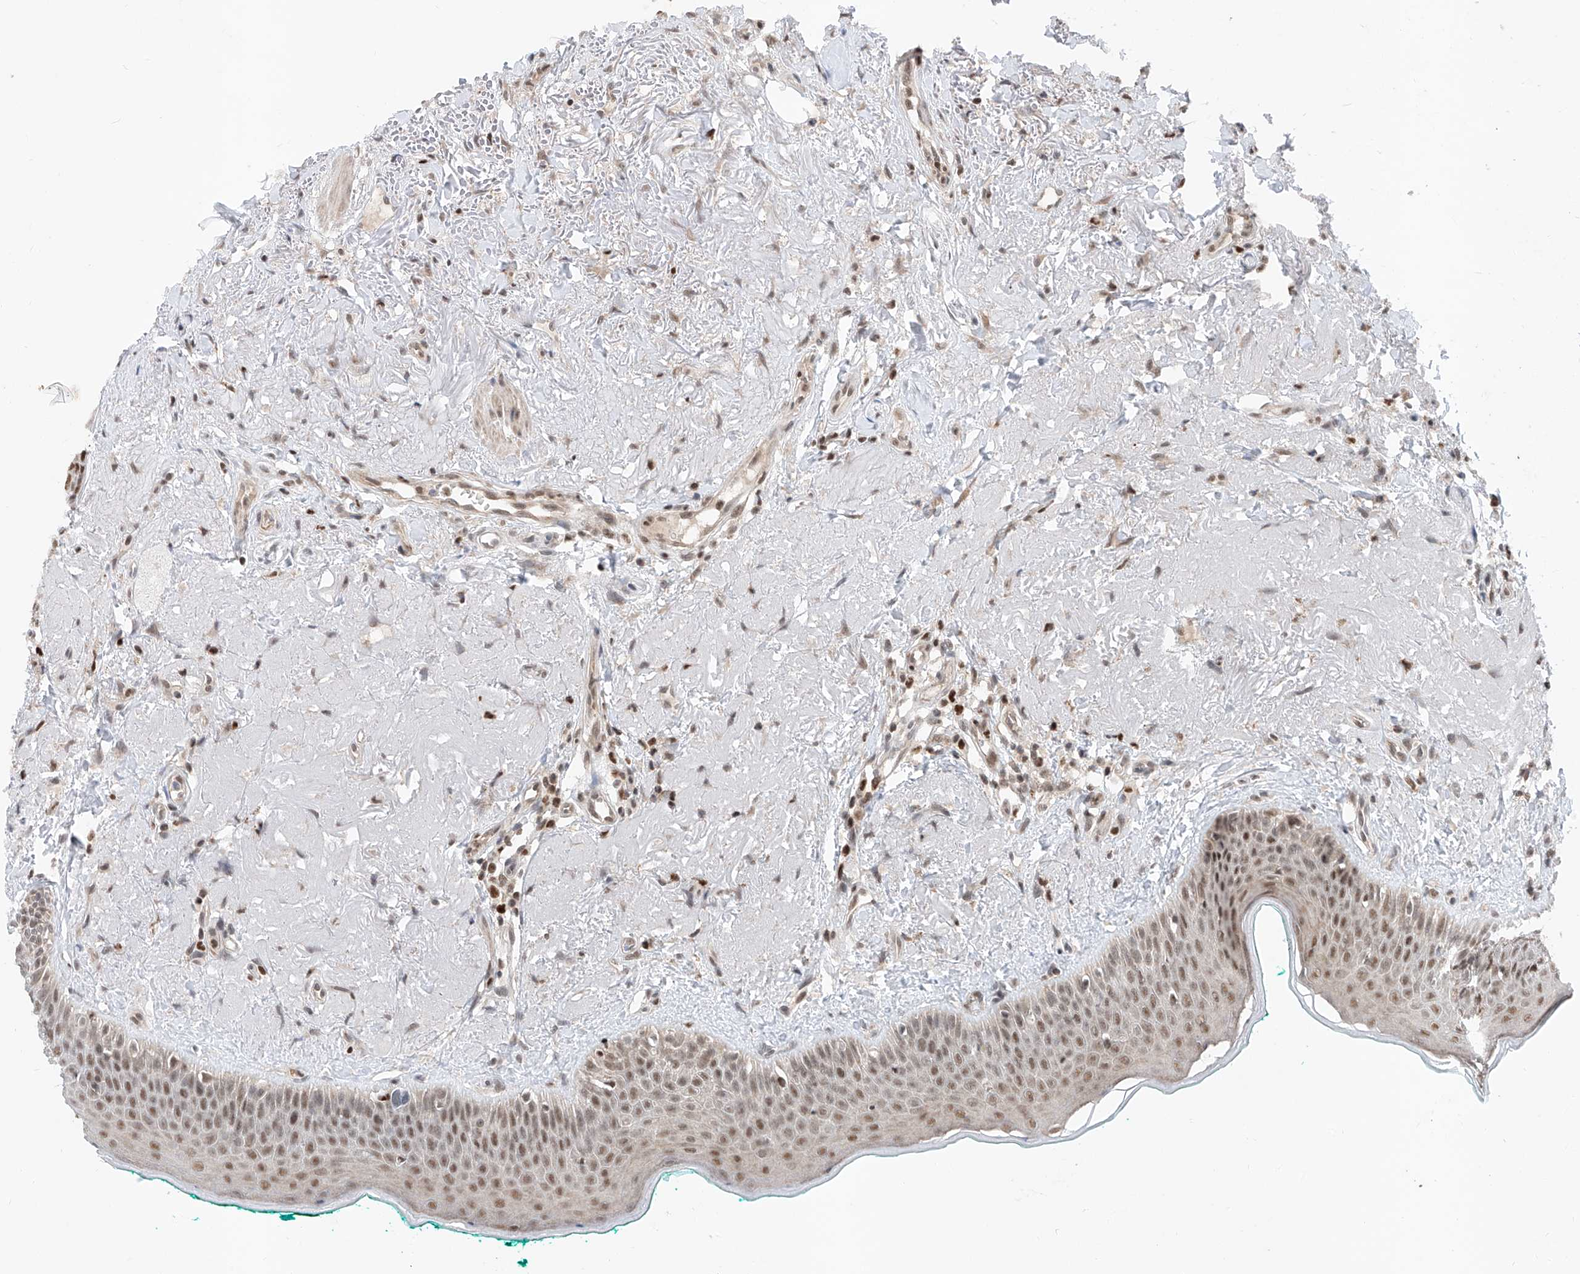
{"staining": {"intensity": "moderate", "quantity": ">75%", "location": "nuclear"}, "tissue": "oral mucosa", "cell_type": "Squamous epithelial cells", "image_type": "normal", "snomed": [{"axis": "morphology", "description": "Normal tissue, NOS"}, {"axis": "topography", "description": "Oral tissue"}], "caption": "About >75% of squamous epithelial cells in benign human oral mucosa show moderate nuclear protein staining as visualized by brown immunohistochemical staining.", "gene": "SNRNP200", "patient": {"sex": "female", "age": 70}}